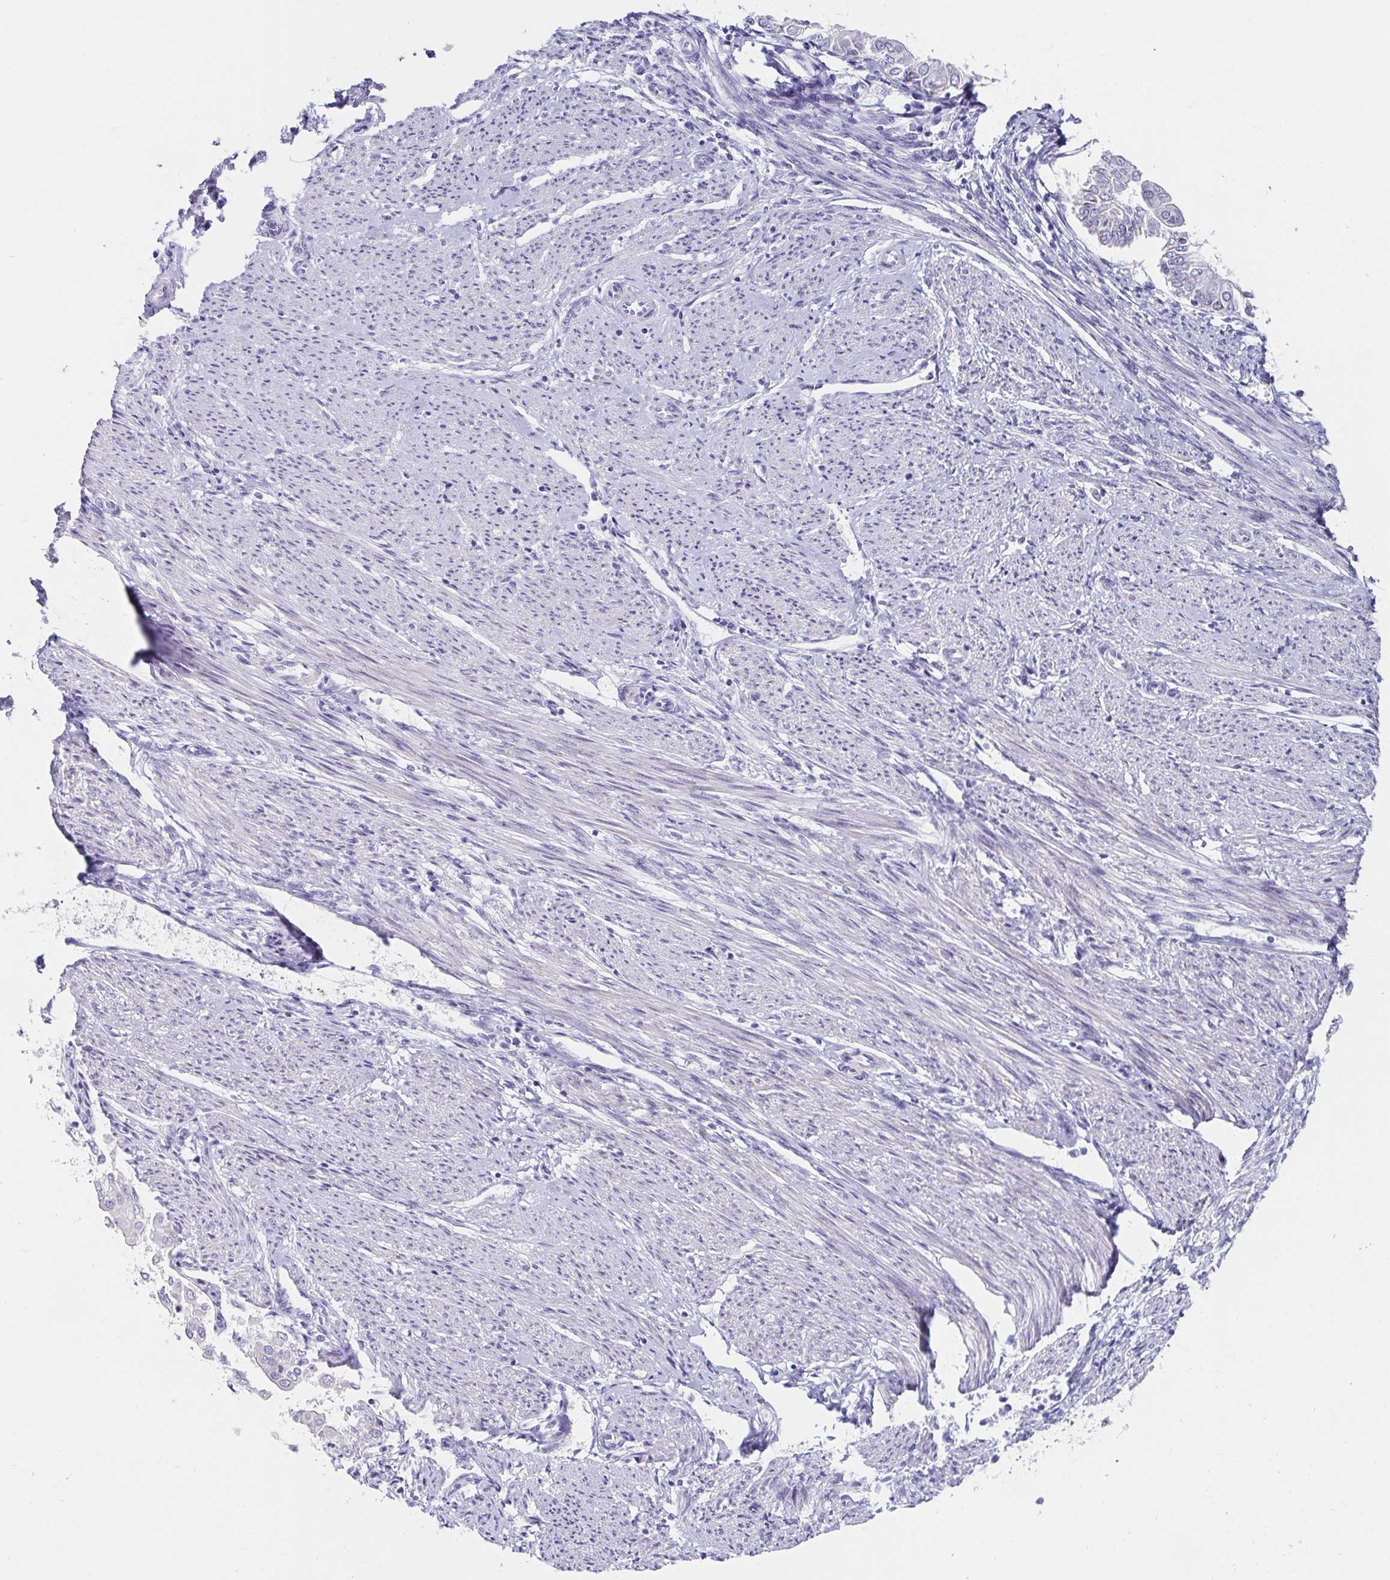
{"staining": {"intensity": "negative", "quantity": "none", "location": "none"}, "tissue": "endometrial cancer", "cell_type": "Tumor cells", "image_type": "cancer", "snomed": [{"axis": "morphology", "description": "Adenocarcinoma, NOS"}, {"axis": "topography", "description": "Endometrium"}], "caption": "The immunohistochemistry (IHC) image has no significant positivity in tumor cells of endometrial adenocarcinoma tissue.", "gene": "C4orf17", "patient": {"sex": "female", "age": 68}}